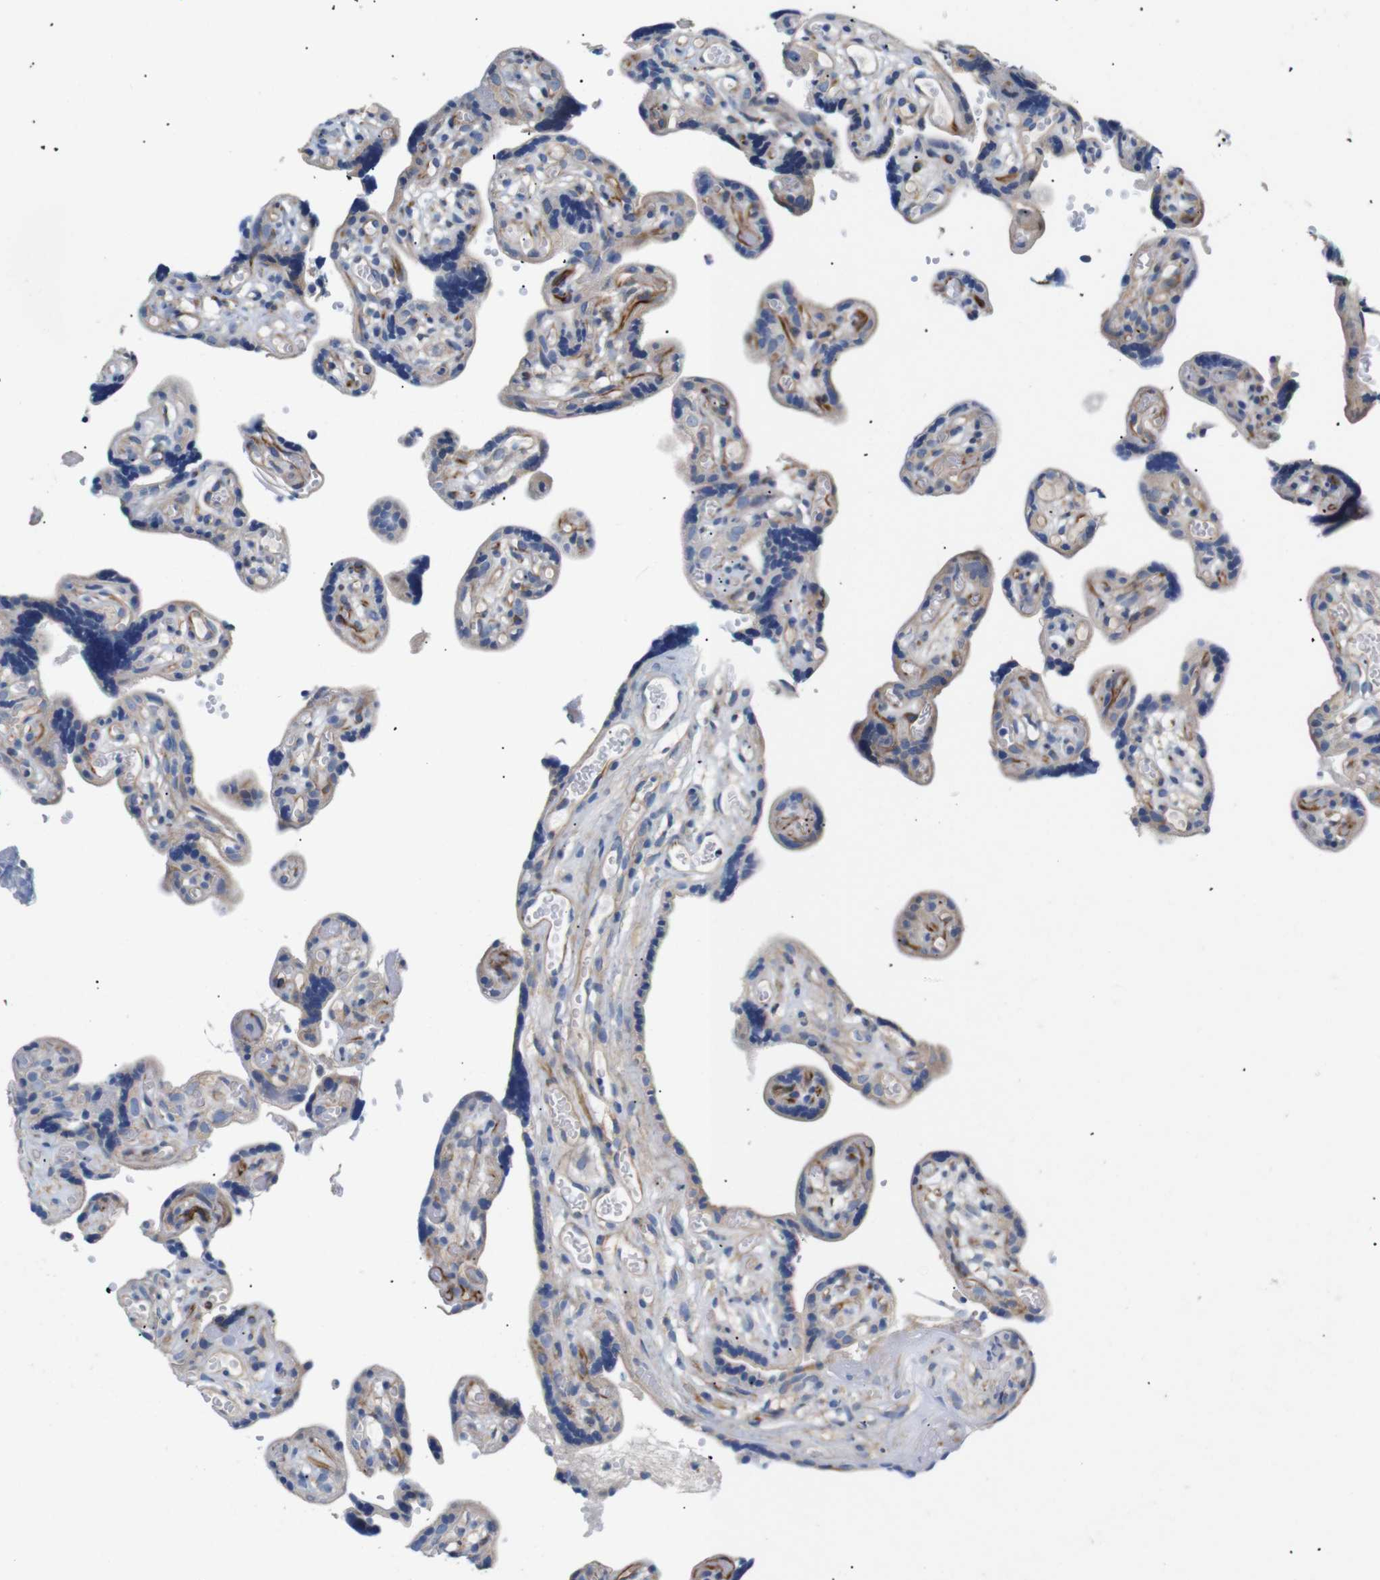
{"staining": {"intensity": "weak", "quantity": ">75%", "location": "cytoplasmic/membranous"}, "tissue": "placenta", "cell_type": "Decidual cells", "image_type": "normal", "snomed": [{"axis": "morphology", "description": "Normal tissue, NOS"}, {"axis": "topography", "description": "Placenta"}], "caption": "A photomicrograph of human placenta stained for a protein demonstrates weak cytoplasmic/membranous brown staining in decidual cells.", "gene": "UBE2G2", "patient": {"sex": "female", "age": 30}}